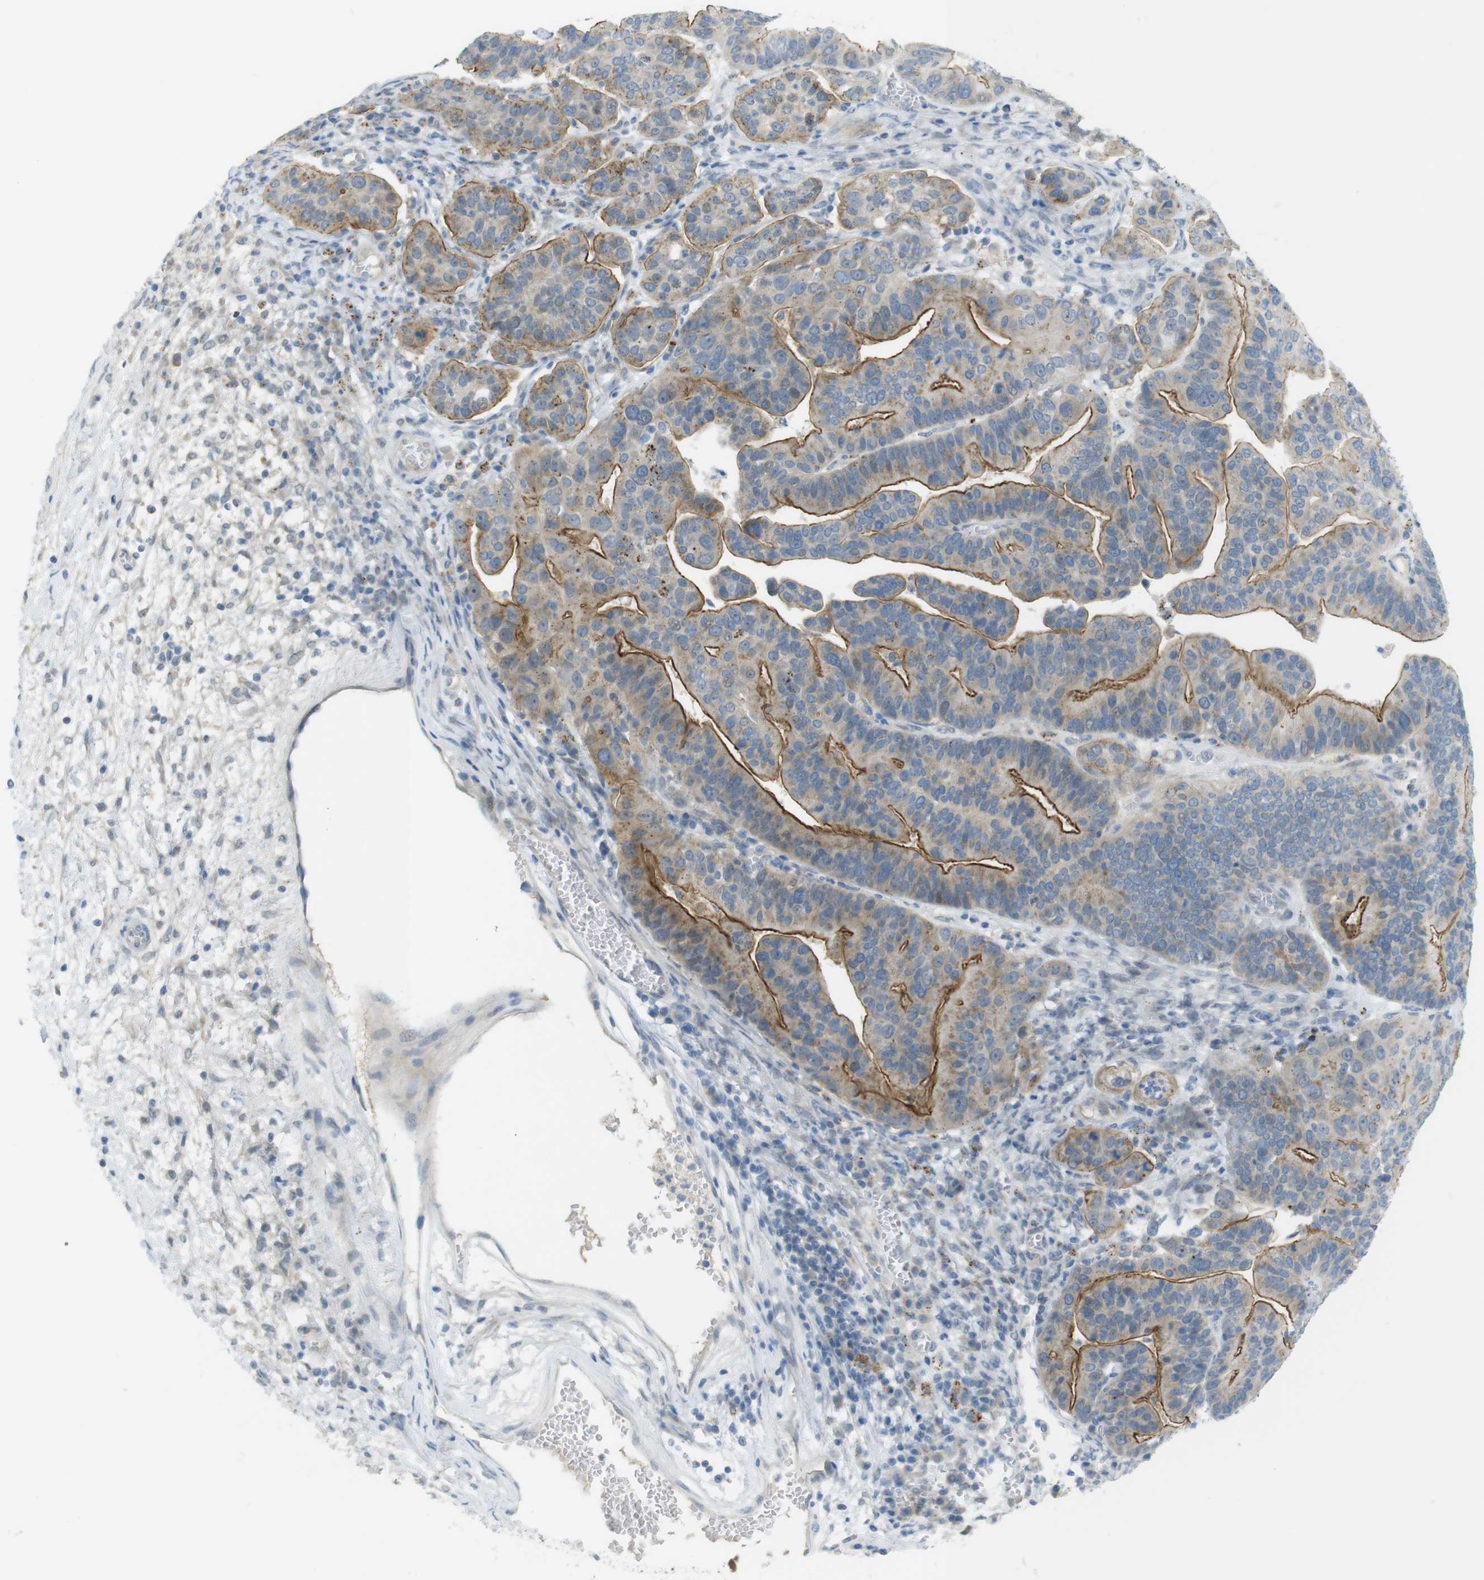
{"staining": {"intensity": "moderate", "quantity": ">75%", "location": "cytoplasmic/membranous"}, "tissue": "ovarian cancer", "cell_type": "Tumor cells", "image_type": "cancer", "snomed": [{"axis": "morphology", "description": "Cystadenocarcinoma, serous, NOS"}, {"axis": "topography", "description": "Ovary"}], "caption": "Ovarian serous cystadenocarcinoma was stained to show a protein in brown. There is medium levels of moderate cytoplasmic/membranous staining in about >75% of tumor cells.", "gene": "UGT8", "patient": {"sex": "female", "age": 56}}